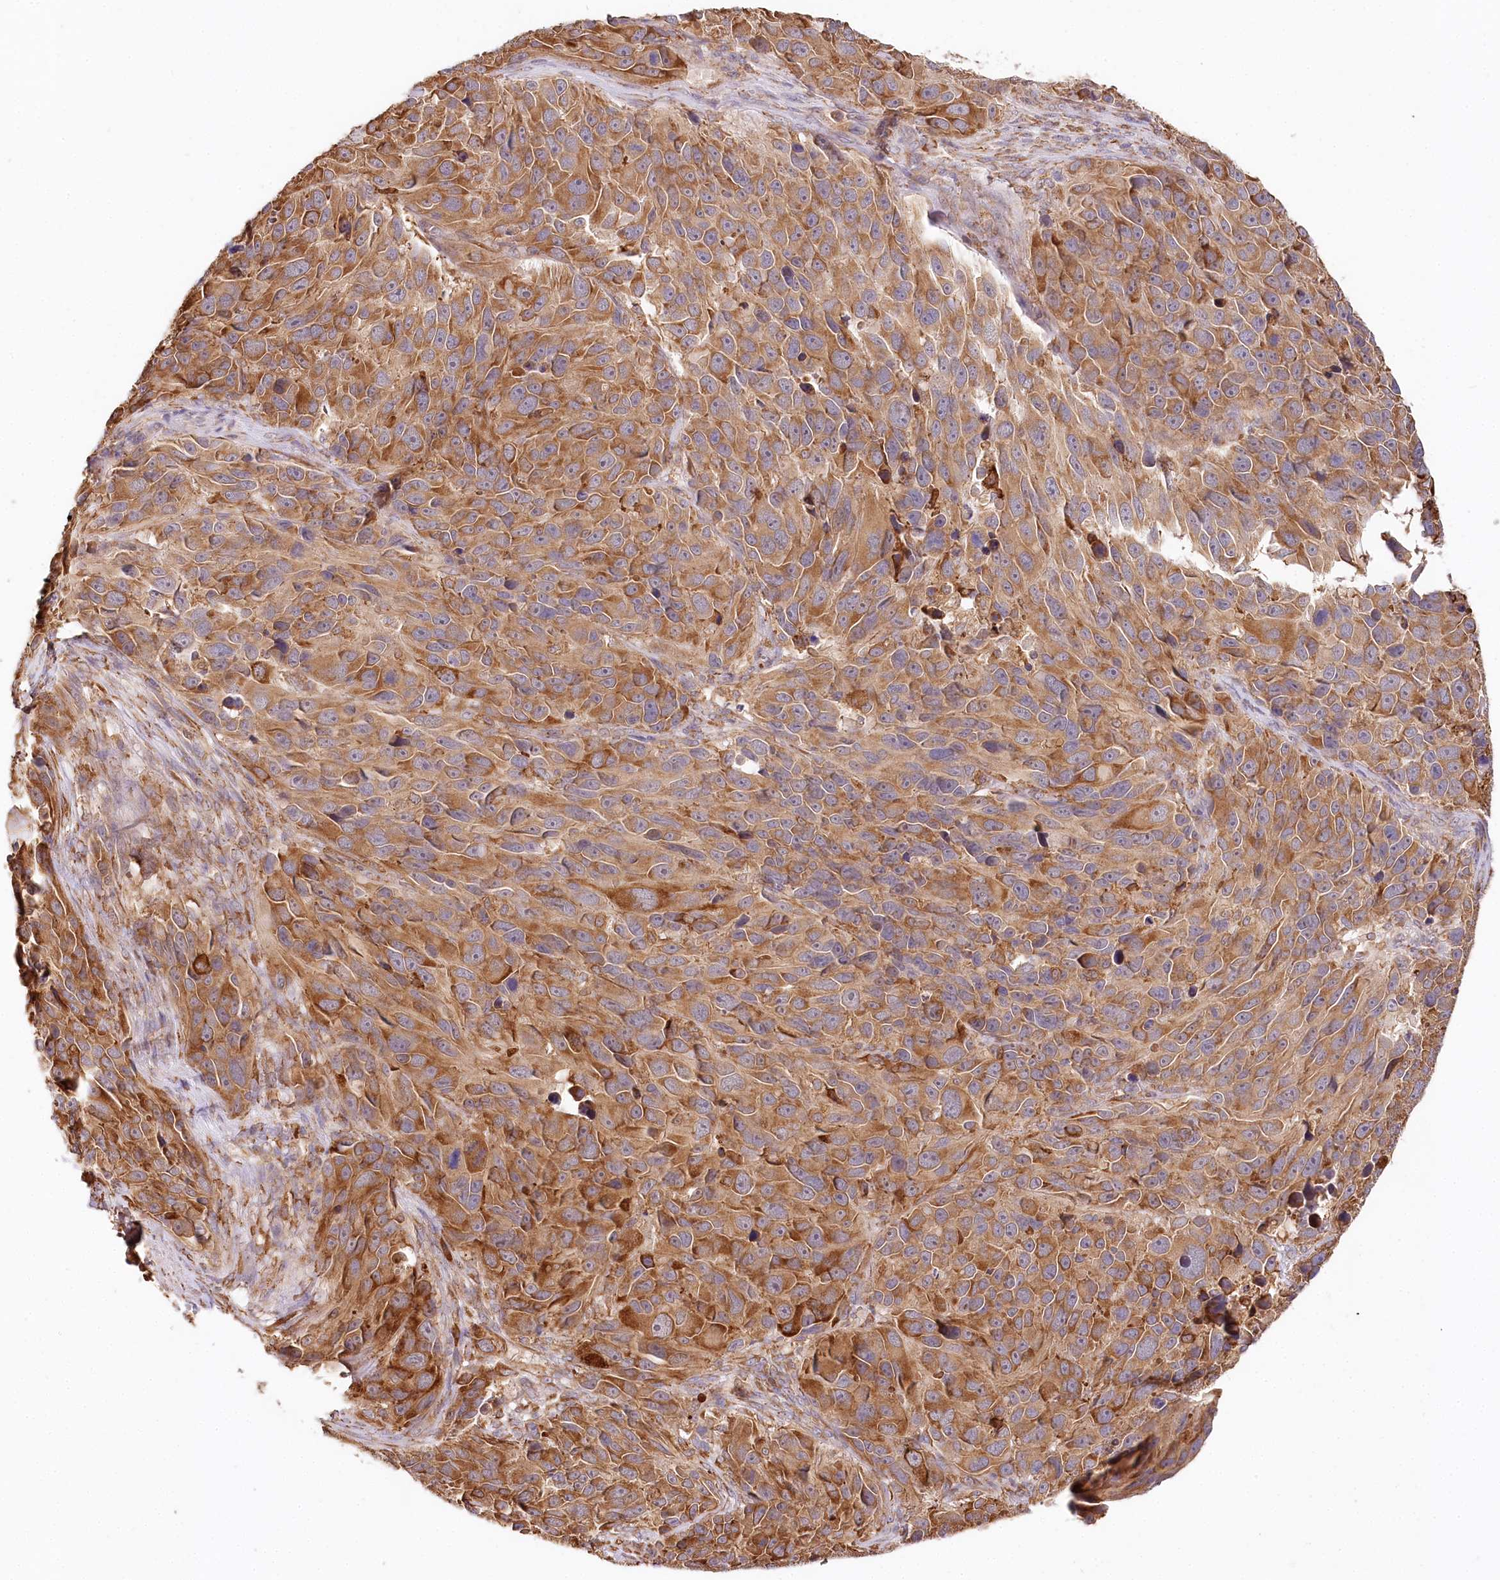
{"staining": {"intensity": "moderate", "quantity": ">75%", "location": "cytoplasmic/membranous"}, "tissue": "melanoma", "cell_type": "Tumor cells", "image_type": "cancer", "snomed": [{"axis": "morphology", "description": "Malignant melanoma, NOS"}, {"axis": "topography", "description": "Skin"}], "caption": "This is an image of immunohistochemistry (IHC) staining of melanoma, which shows moderate expression in the cytoplasmic/membranous of tumor cells.", "gene": "VEGFA", "patient": {"sex": "male", "age": 84}}